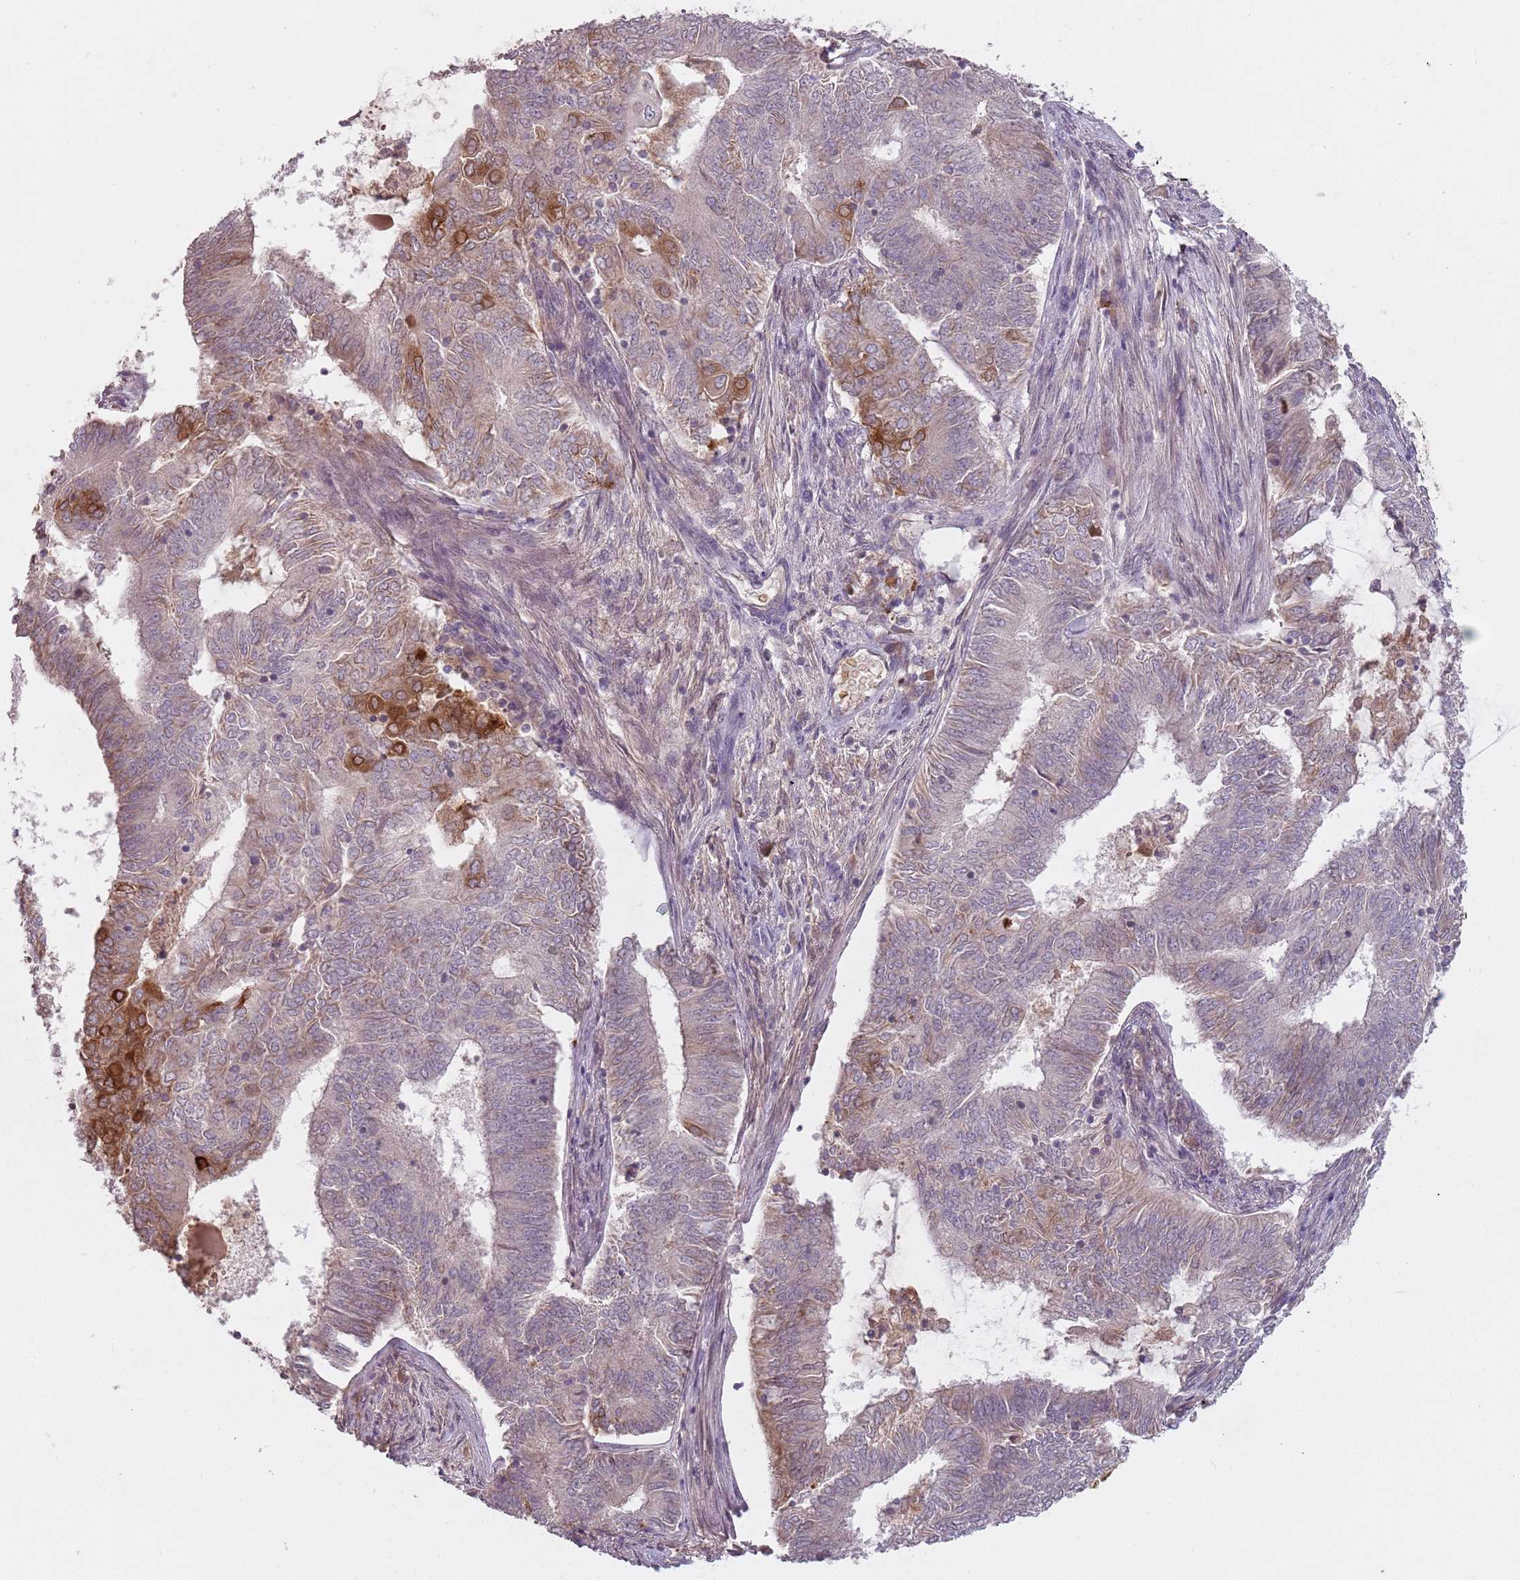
{"staining": {"intensity": "strong", "quantity": "<25%", "location": "cytoplasmic/membranous"}, "tissue": "endometrial cancer", "cell_type": "Tumor cells", "image_type": "cancer", "snomed": [{"axis": "morphology", "description": "Adenocarcinoma, NOS"}, {"axis": "topography", "description": "Endometrium"}], "caption": "Immunohistochemical staining of endometrial adenocarcinoma displays medium levels of strong cytoplasmic/membranous protein staining in about <25% of tumor cells.", "gene": "GPR180", "patient": {"sex": "female", "age": 62}}